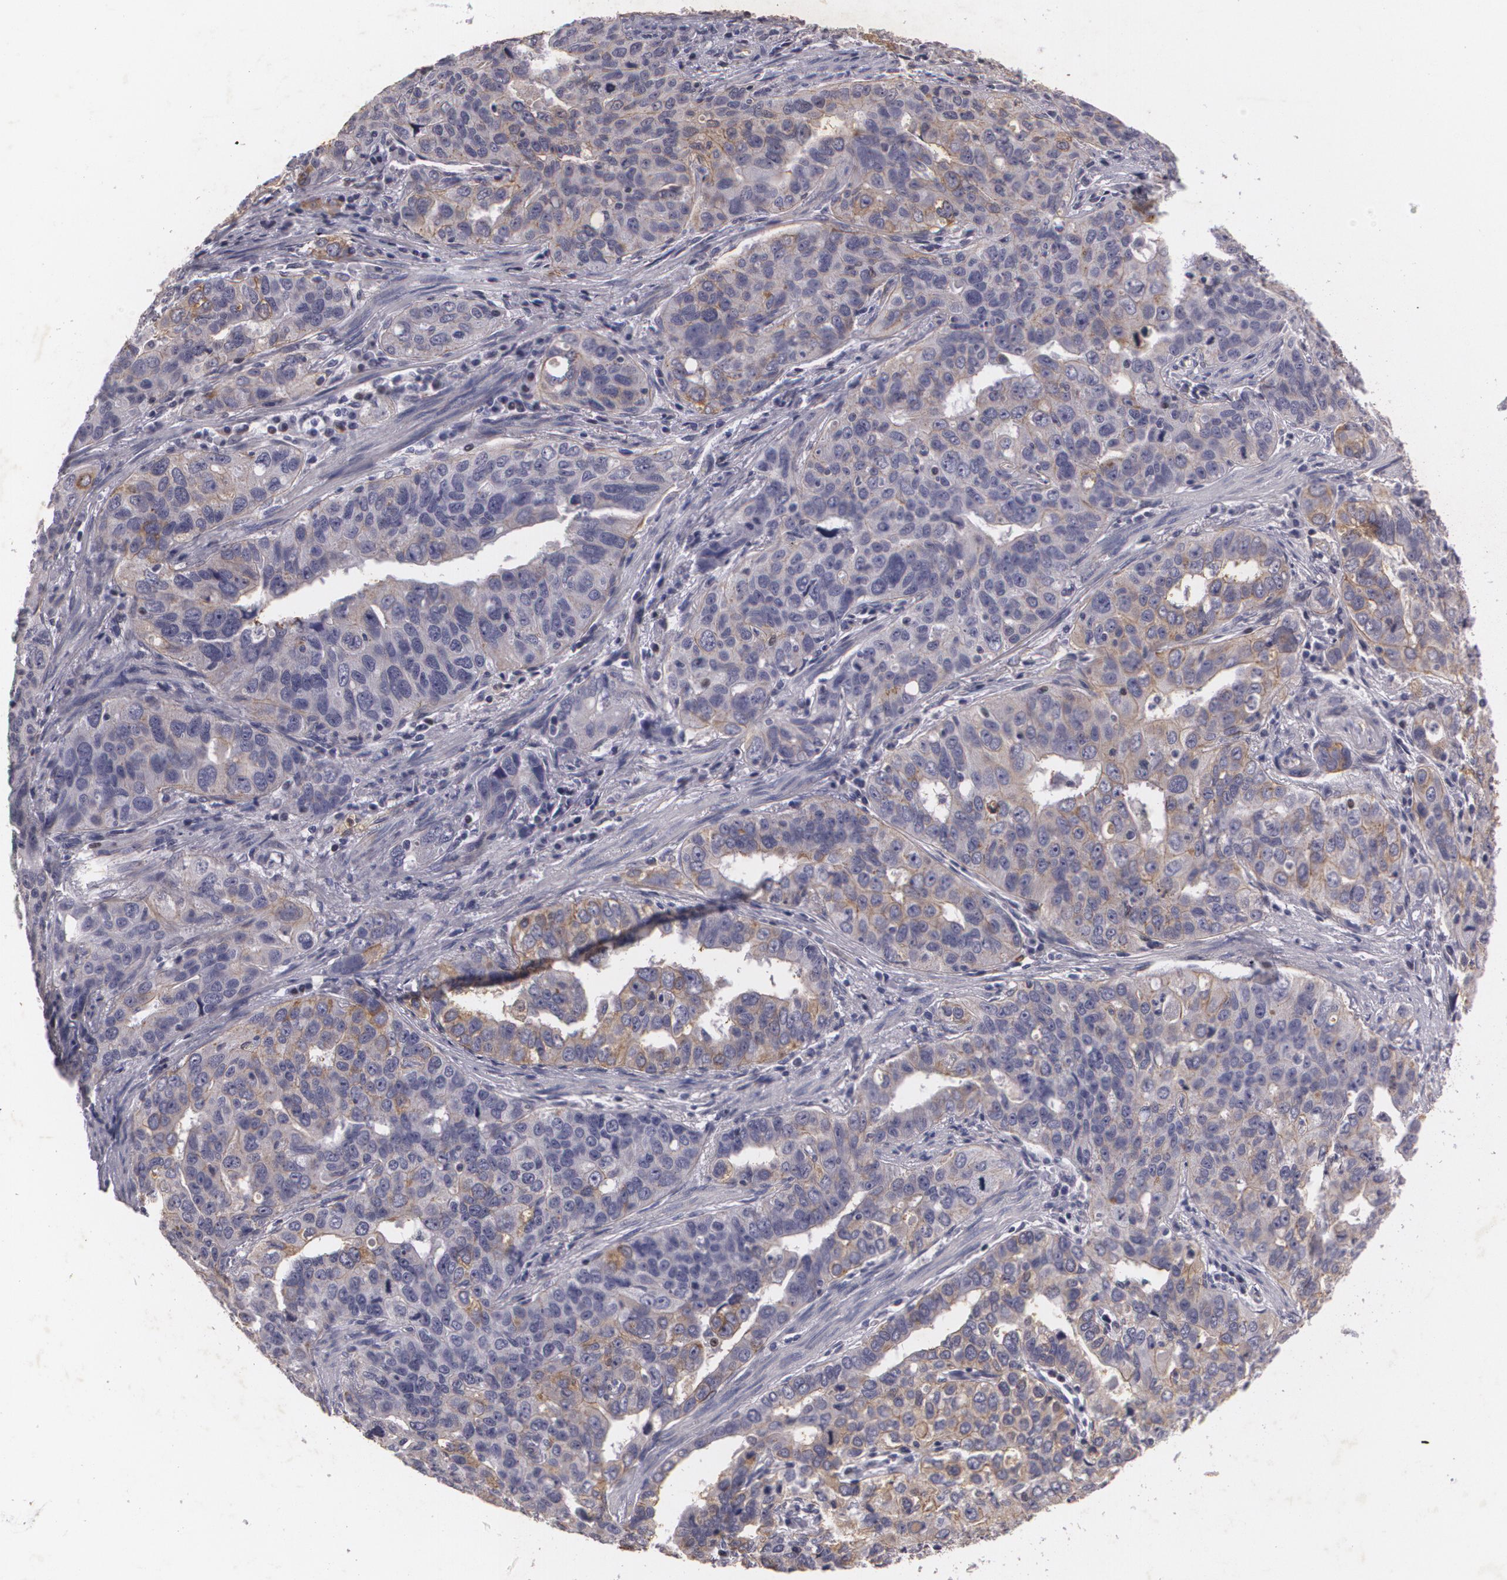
{"staining": {"intensity": "weak", "quantity": "25%-75%", "location": "cytoplasmic/membranous"}, "tissue": "stomach cancer", "cell_type": "Tumor cells", "image_type": "cancer", "snomed": [{"axis": "morphology", "description": "Adenocarcinoma, NOS"}, {"axis": "topography", "description": "Stomach, upper"}], "caption": "Weak cytoplasmic/membranous expression for a protein is identified in approximately 25%-75% of tumor cells of adenocarcinoma (stomach) using immunohistochemistry.", "gene": "KCNA4", "patient": {"sex": "male", "age": 76}}